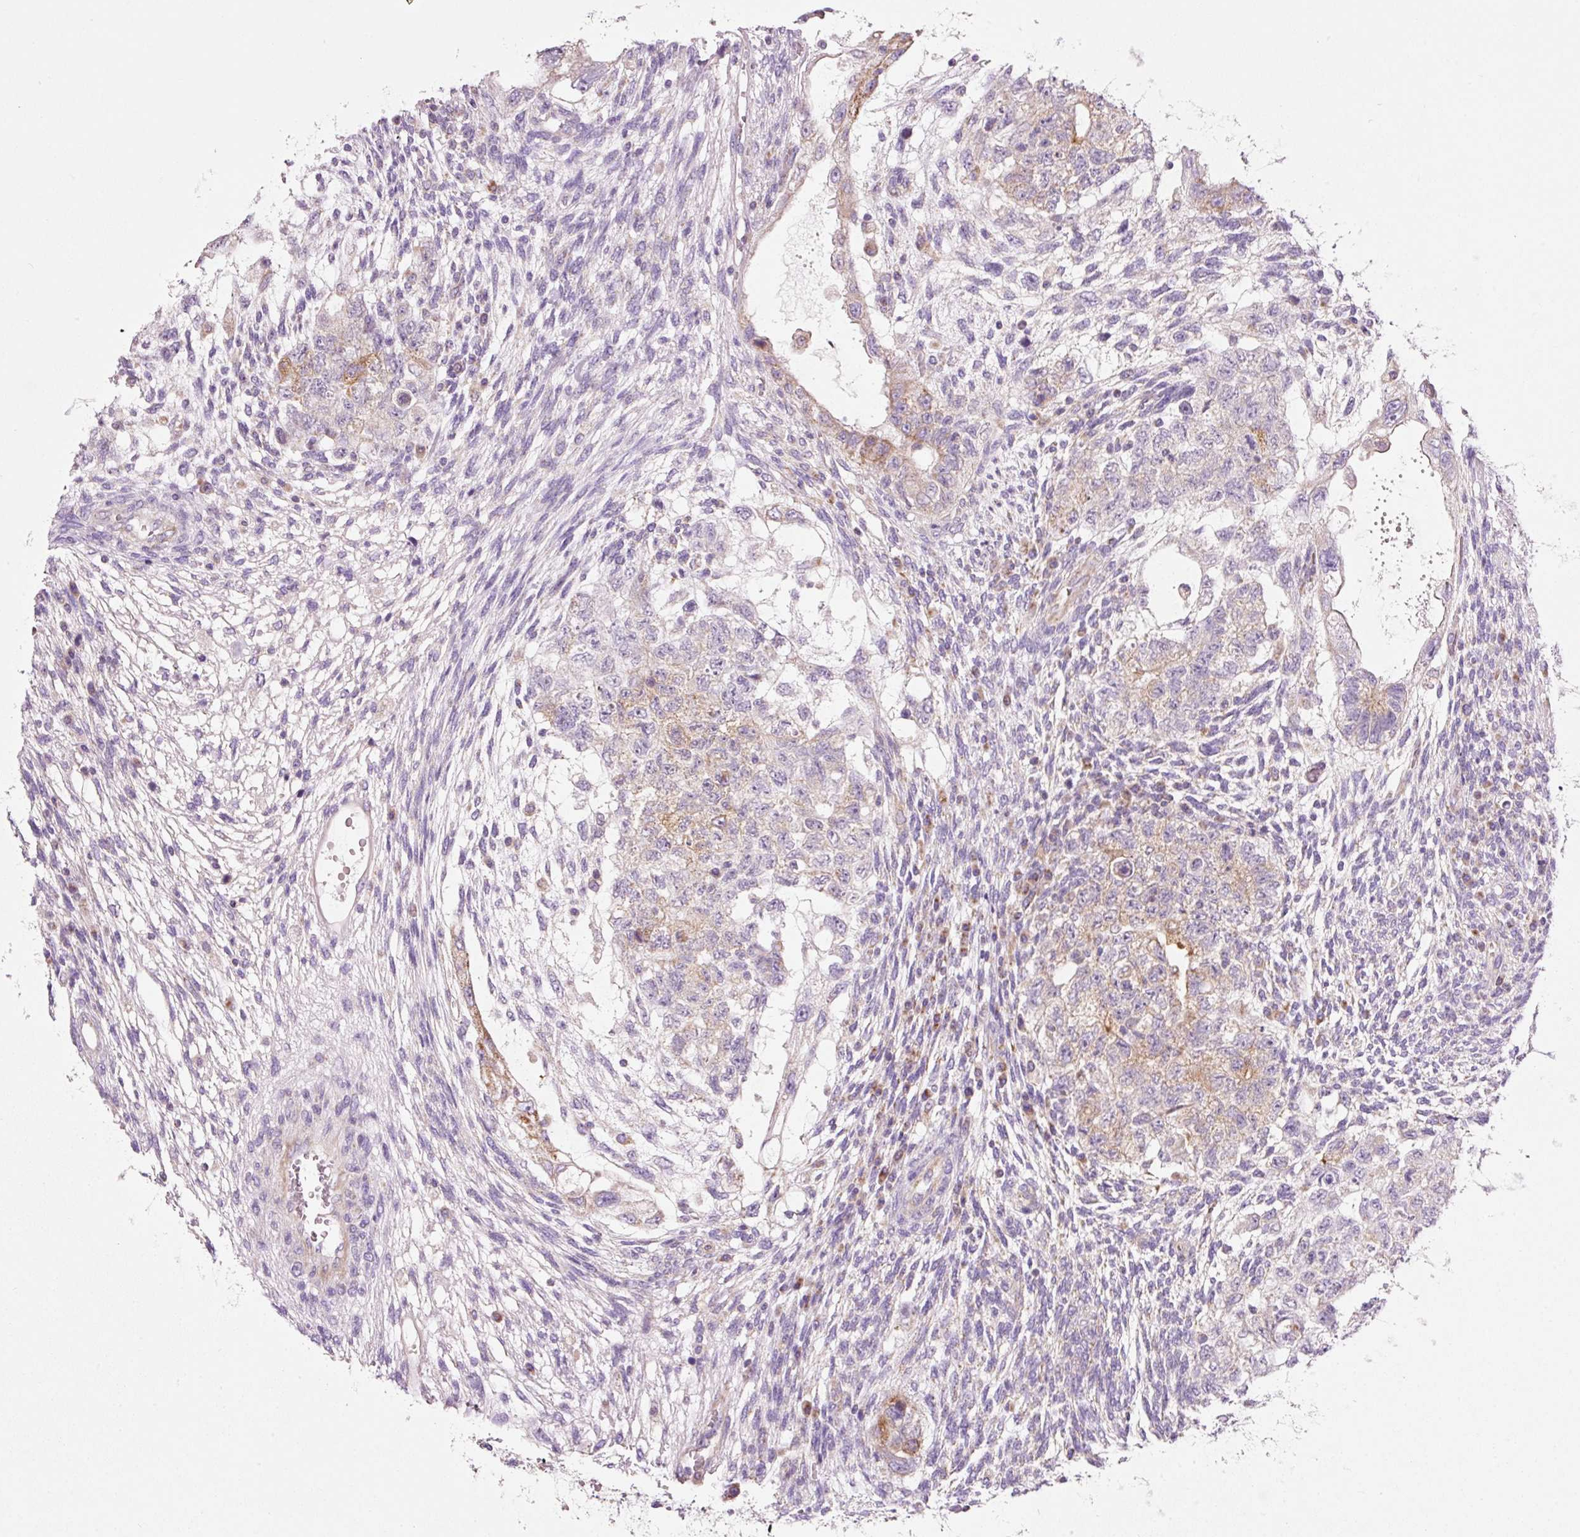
{"staining": {"intensity": "moderate", "quantity": "<25%", "location": "cytoplasmic/membranous"}, "tissue": "testis cancer", "cell_type": "Tumor cells", "image_type": "cancer", "snomed": [{"axis": "morphology", "description": "Normal tissue, NOS"}, {"axis": "morphology", "description": "Carcinoma, Embryonal, NOS"}, {"axis": "topography", "description": "Testis"}], "caption": "Immunohistochemical staining of embryonal carcinoma (testis) shows low levels of moderate cytoplasmic/membranous protein expression in approximately <25% of tumor cells. Ihc stains the protein in brown and the nuclei are stained blue.", "gene": "NDUFA1", "patient": {"sex": "male", "age": 36}}